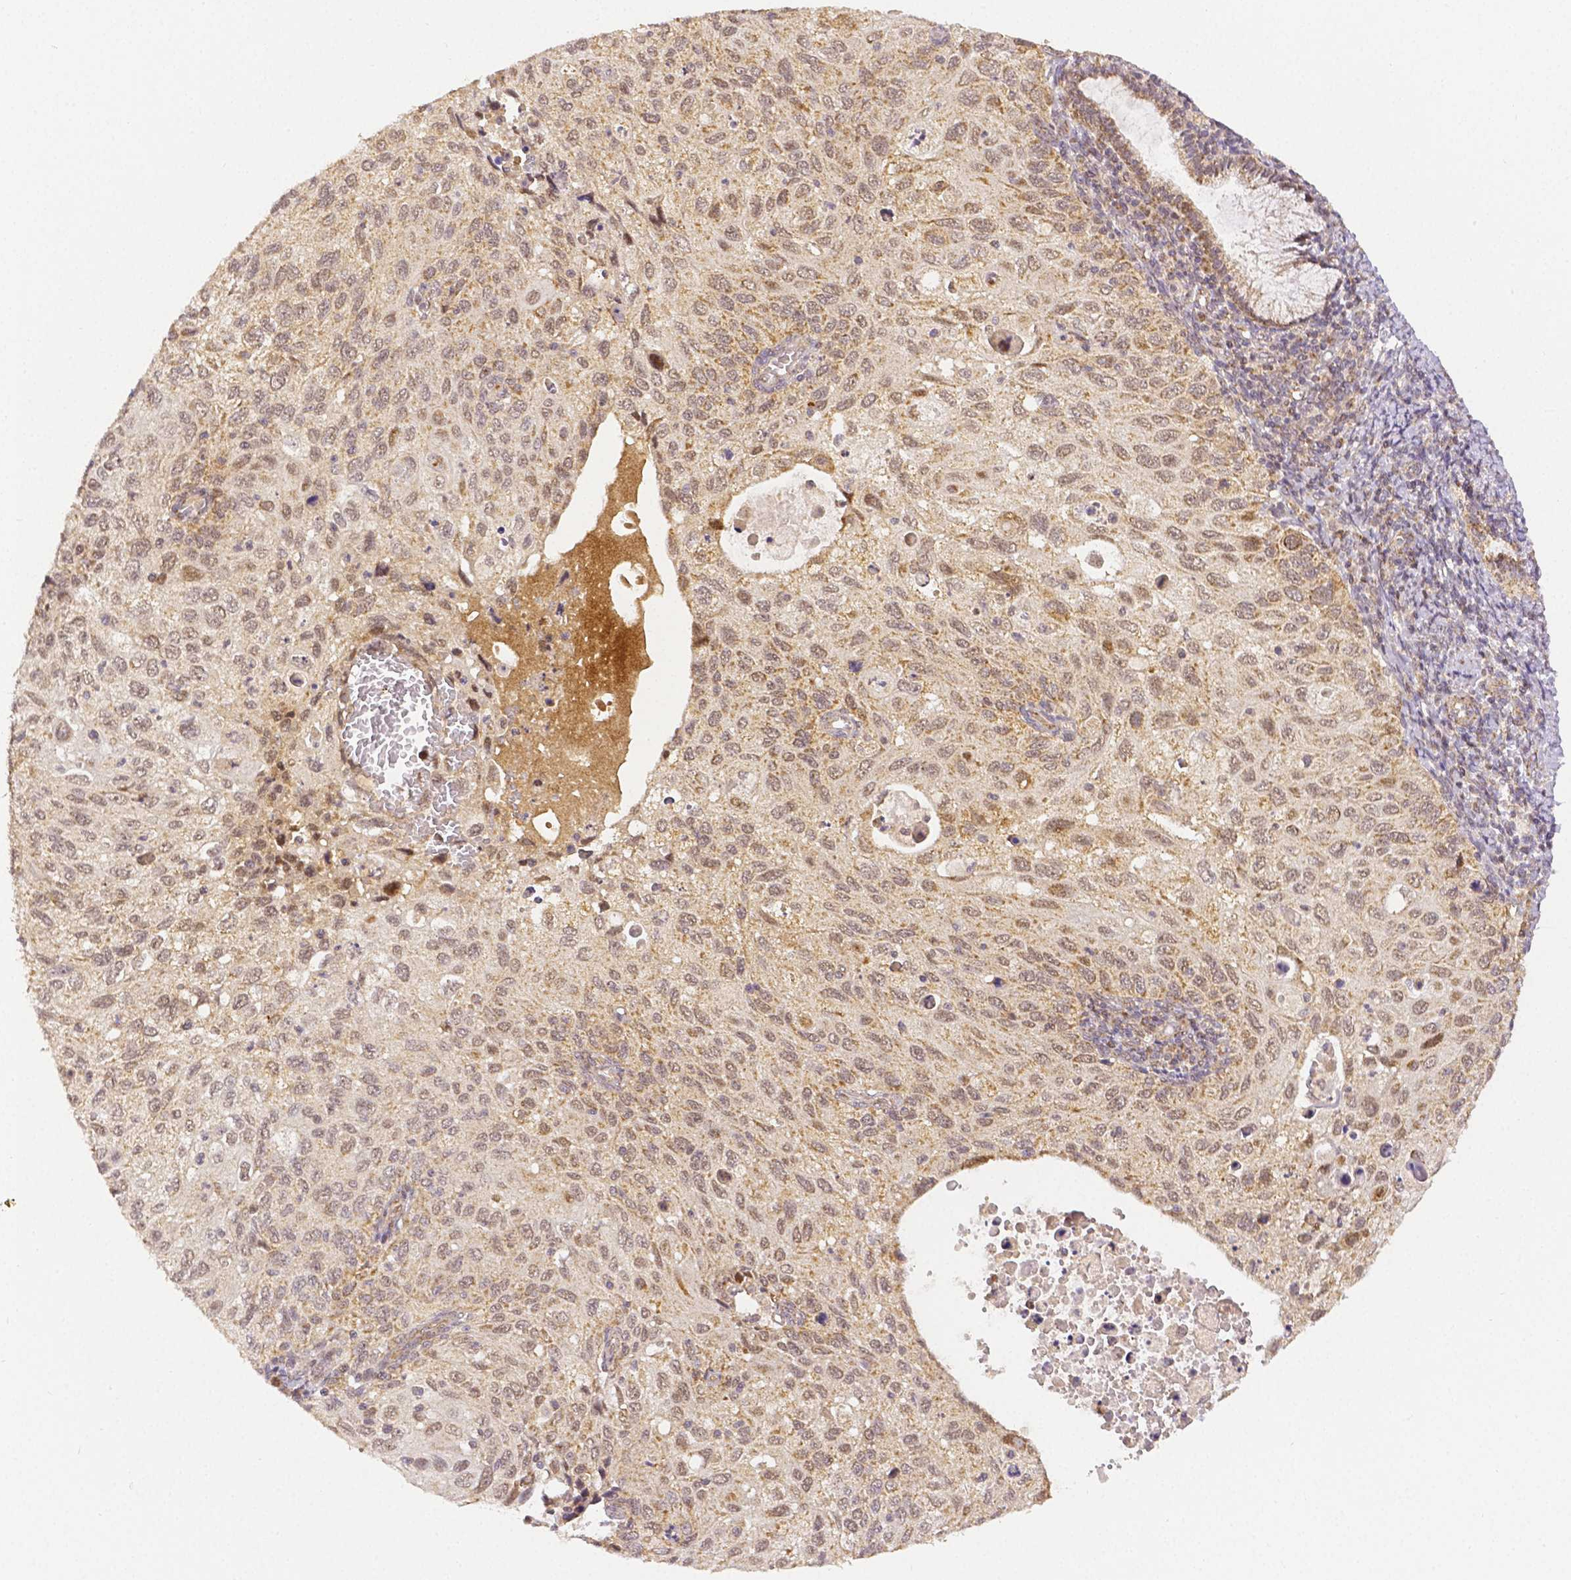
{"staining": {"intensity": "weak", "quantity": ">75%", "location": "cytoplasmic/membranous,nuclear"}, "tissue": "cervical cancer", "cell_type": "Tumor cells", "image_type": "cancer", "snomed": [{"axis": "morphology", "description": "Squamous cell carcinoma, NOS"}, {"axis": "topography", "description": "Cervix"}], "caption": "Brown immunohistochemical staining in human cervical cancer shows weak cytoplasmic/membranous and nuclear positivity in approximately >75% of tumor cells.", "gene": "RHOT1", "patient": {"sex": "female", "age": 70}}